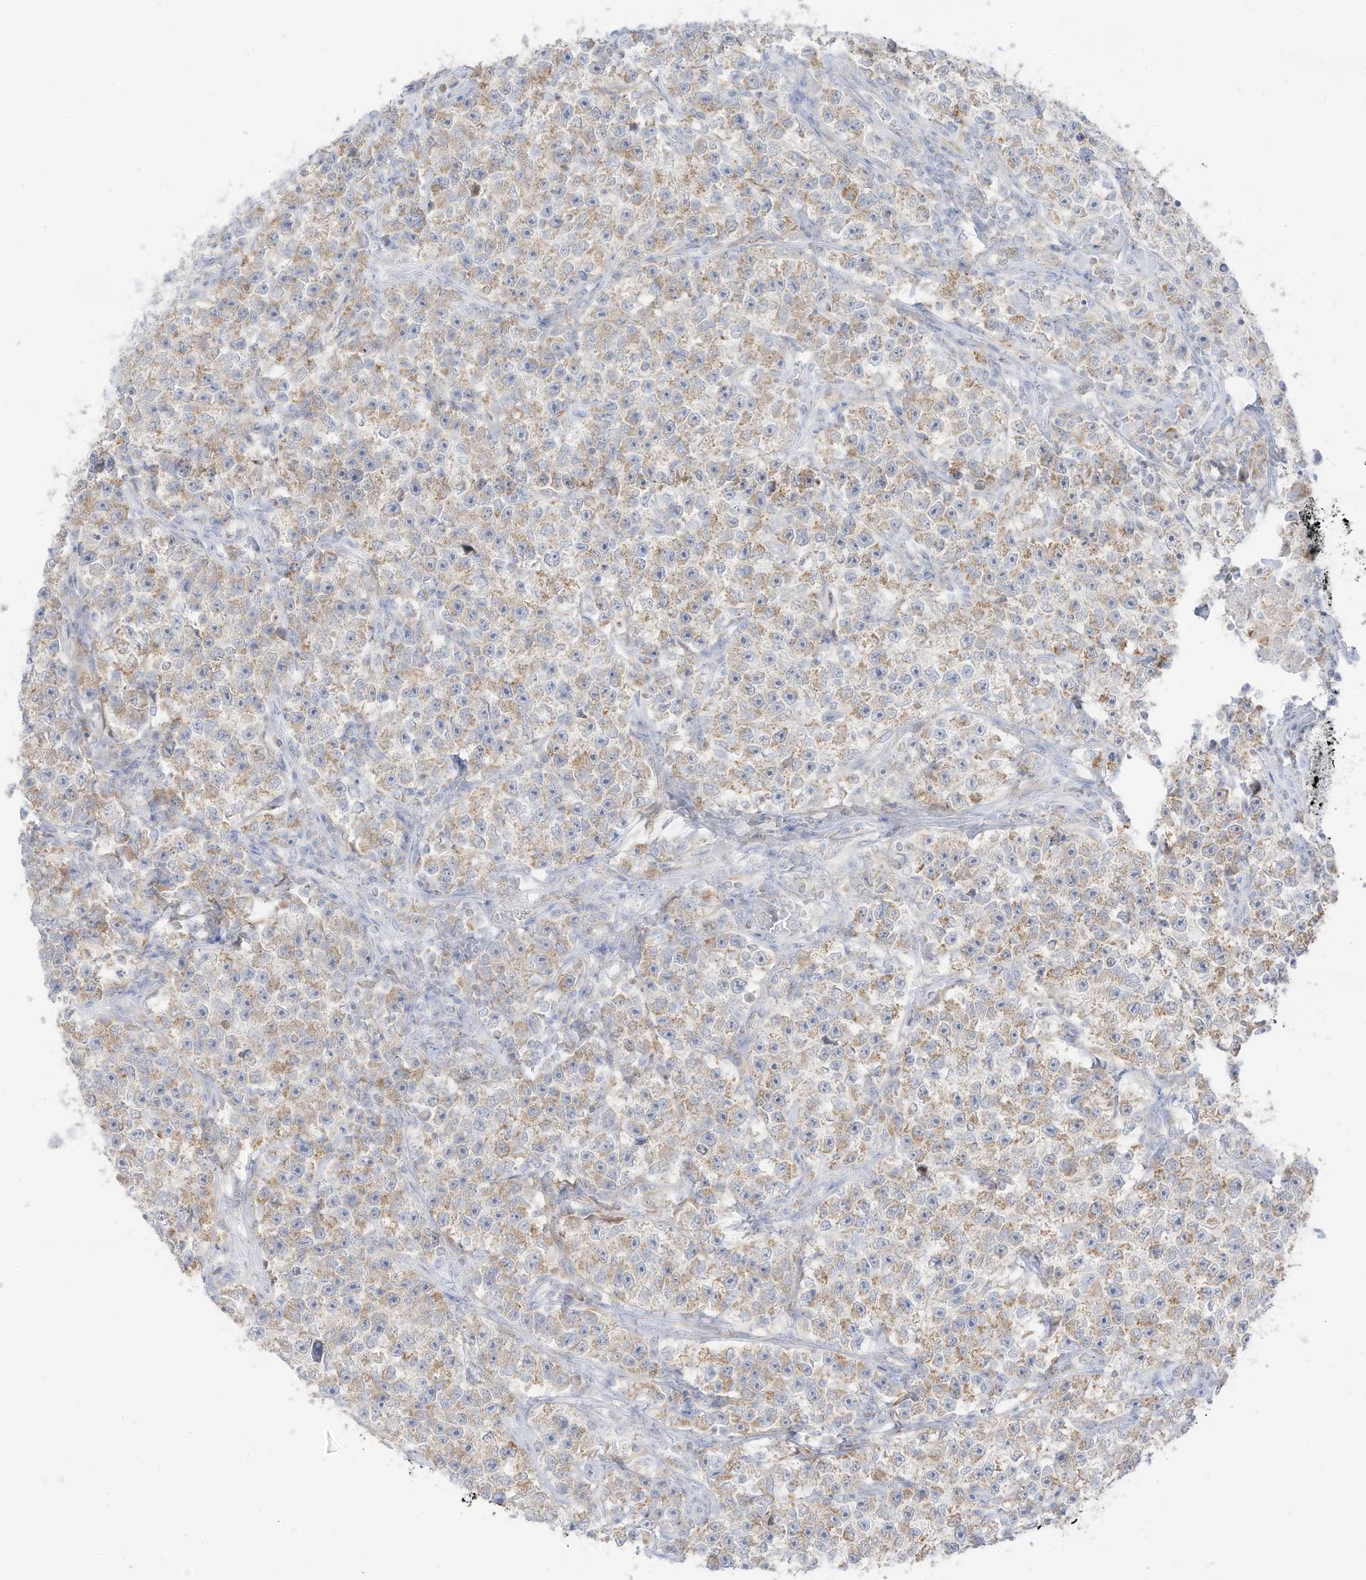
{"staining": {"intensity": "weak", "quantity": ">75%", "location": "cytoplasmic/membranous"}, "tissue": "testis cancer", "cell_type": "Tumor cells", "image_type": "cancer", "snomed": [{"axis": "morphology", "description": "Seminoma, NOS"}, {"axis": "topography", "description": "Testis"}], "caption": "A brown stain labels weak cytoplasmic/membranous expression of a protein in human testis seminoma tumor cells. The staining was performed using DAB (3,3'-diaminobenzidine) to visualize the protein expression in brown, while the nuclei were stained in blue with hematoxylin (Magnification: 20x).", "gene": "ETHE1", "patient": {"sex": "male", "age": 22}}